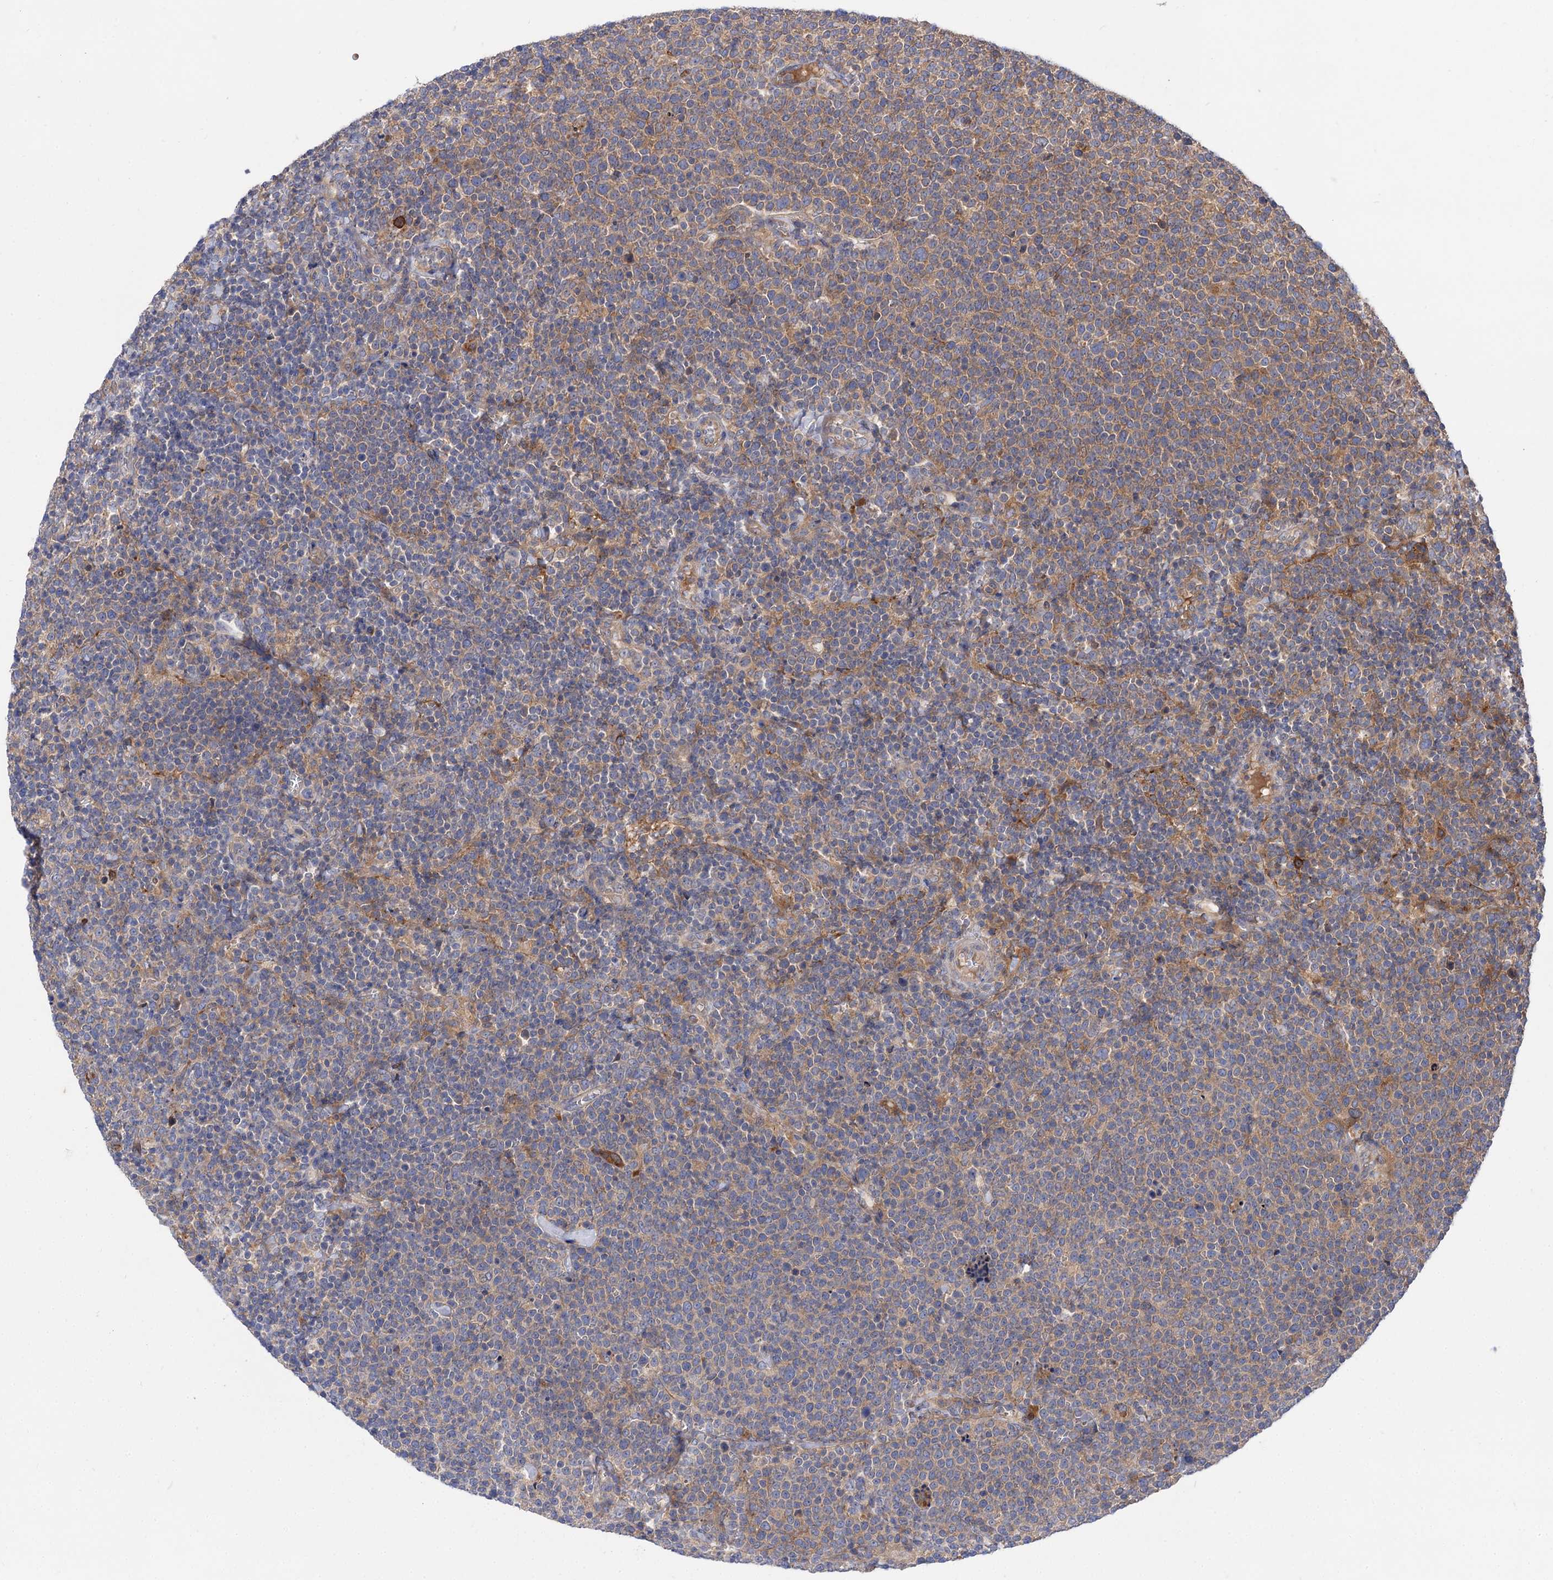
{"staining": {"intensity": "weak", "quantity": "<25%", "location": "cytoplasmic/membranous"}, "tissue": "lymphoma", "cell_type": "Tumor cells", "image_type": "cancer", "snomed": [{"axis": "morphology", "description": "Malignant lymphoma, non-Hodgkin's type, High grade"}, {"axis": "topography", "description": "Lymph node"}], "caption": "Histopathology image shows no protein positivity in tumor cells of lymphoma tissue. The staining is performed using DAB (3,3'-diaminobenzidine) brown chromogen with nuclei counter-stained in using hematoxylin.", "gene": "PATL1", "patient": {"sex": "male", "age": 61}}